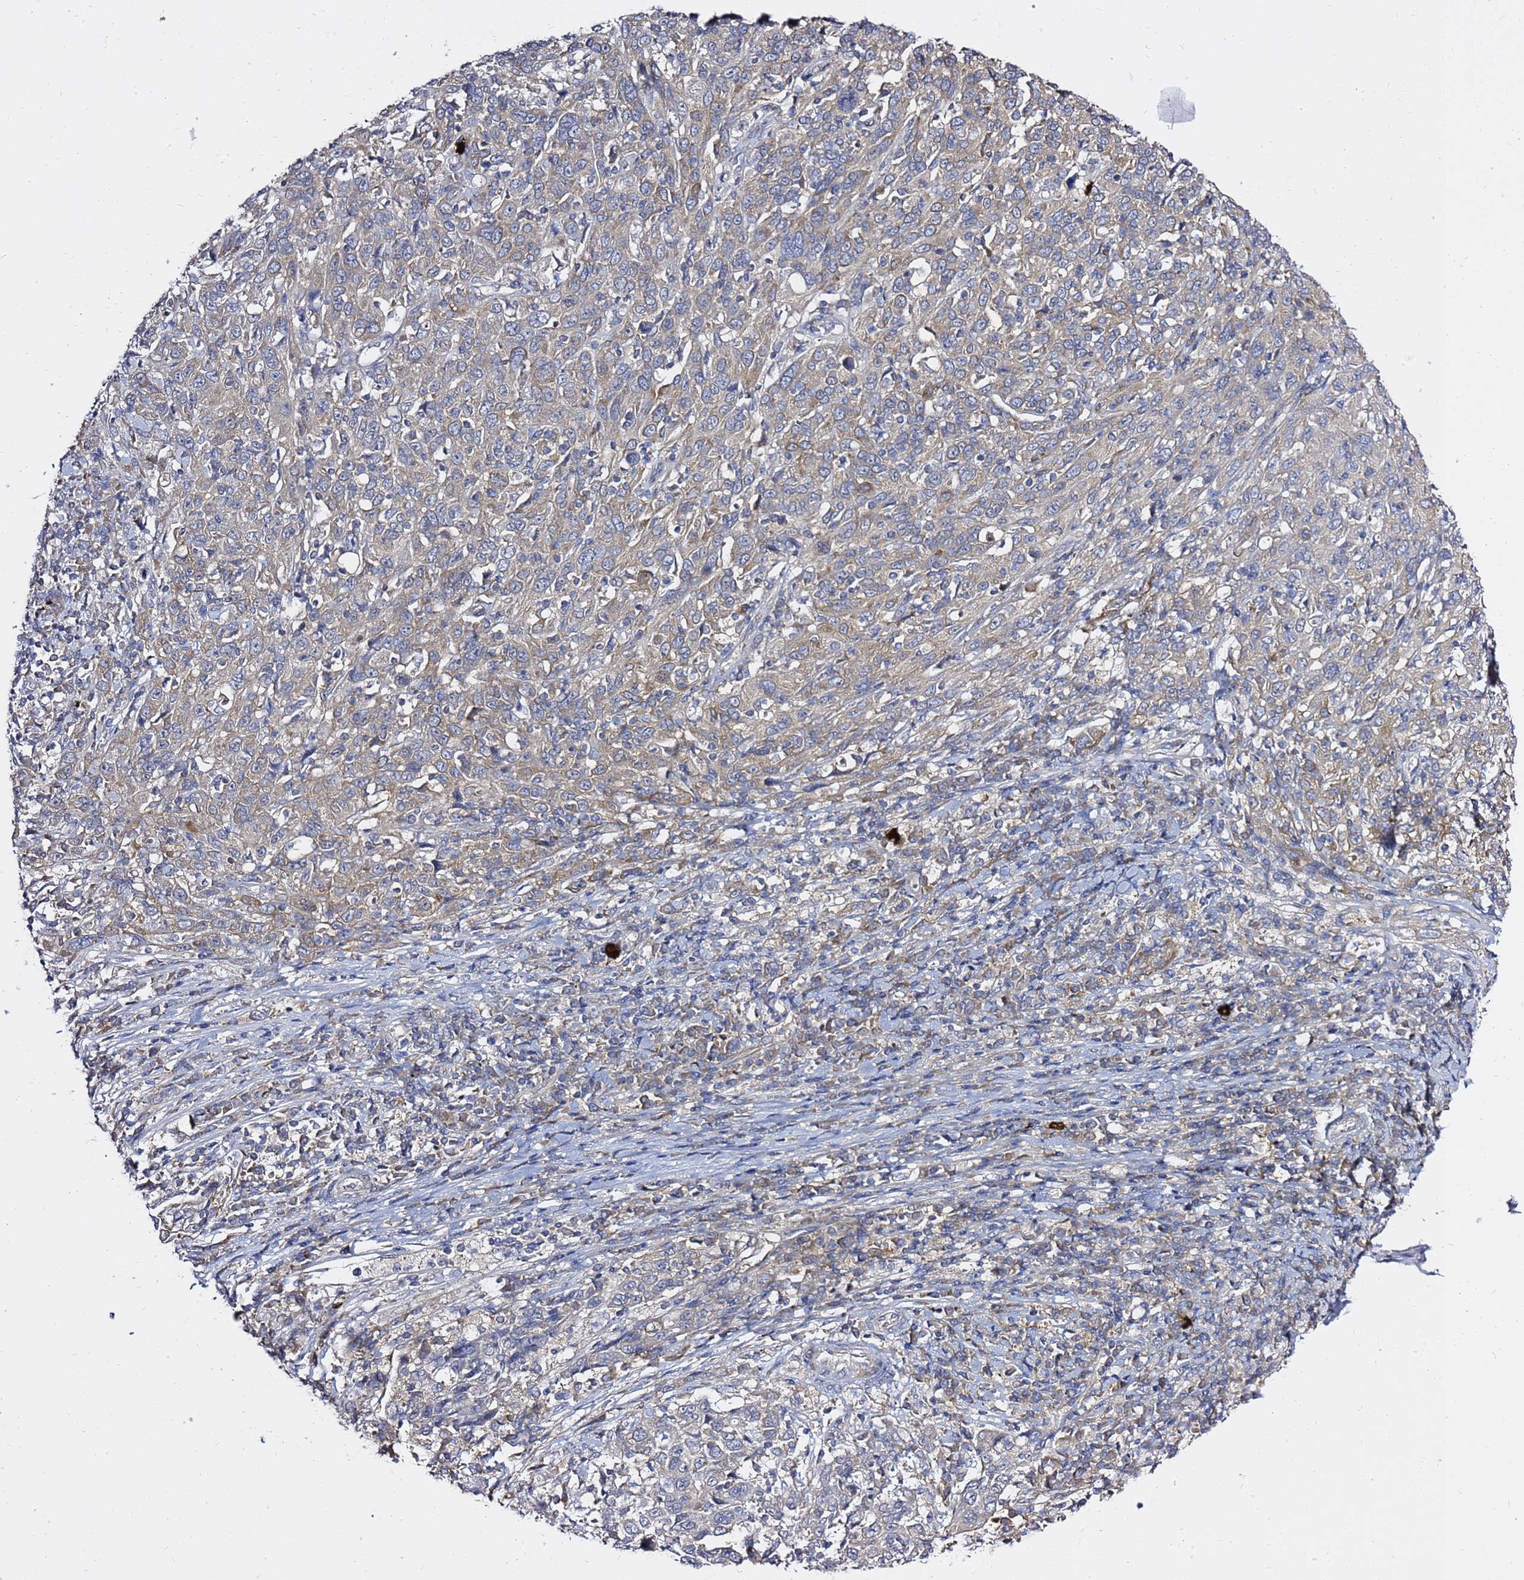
{"staining": {"intensity": "weak", "quantity": "<25%", "location": "cytoplasmic/membranous"}, "tissue": "cervical cancer", "cell_type": "Tumor cells", "image_type": "cancer", "snomed": [{"axis": "morphology", "description": "Squamous cell carcinoma, NOS"}, {"axis": "topography", "description": "Cervix"}], "caption": "This is an immunohistochemistry (IHC) histopathology image of human cervical cancer. There is no staining in tumor cells.", "gene": "MON1B", "patient": {"sex": "female", "age": 46}}